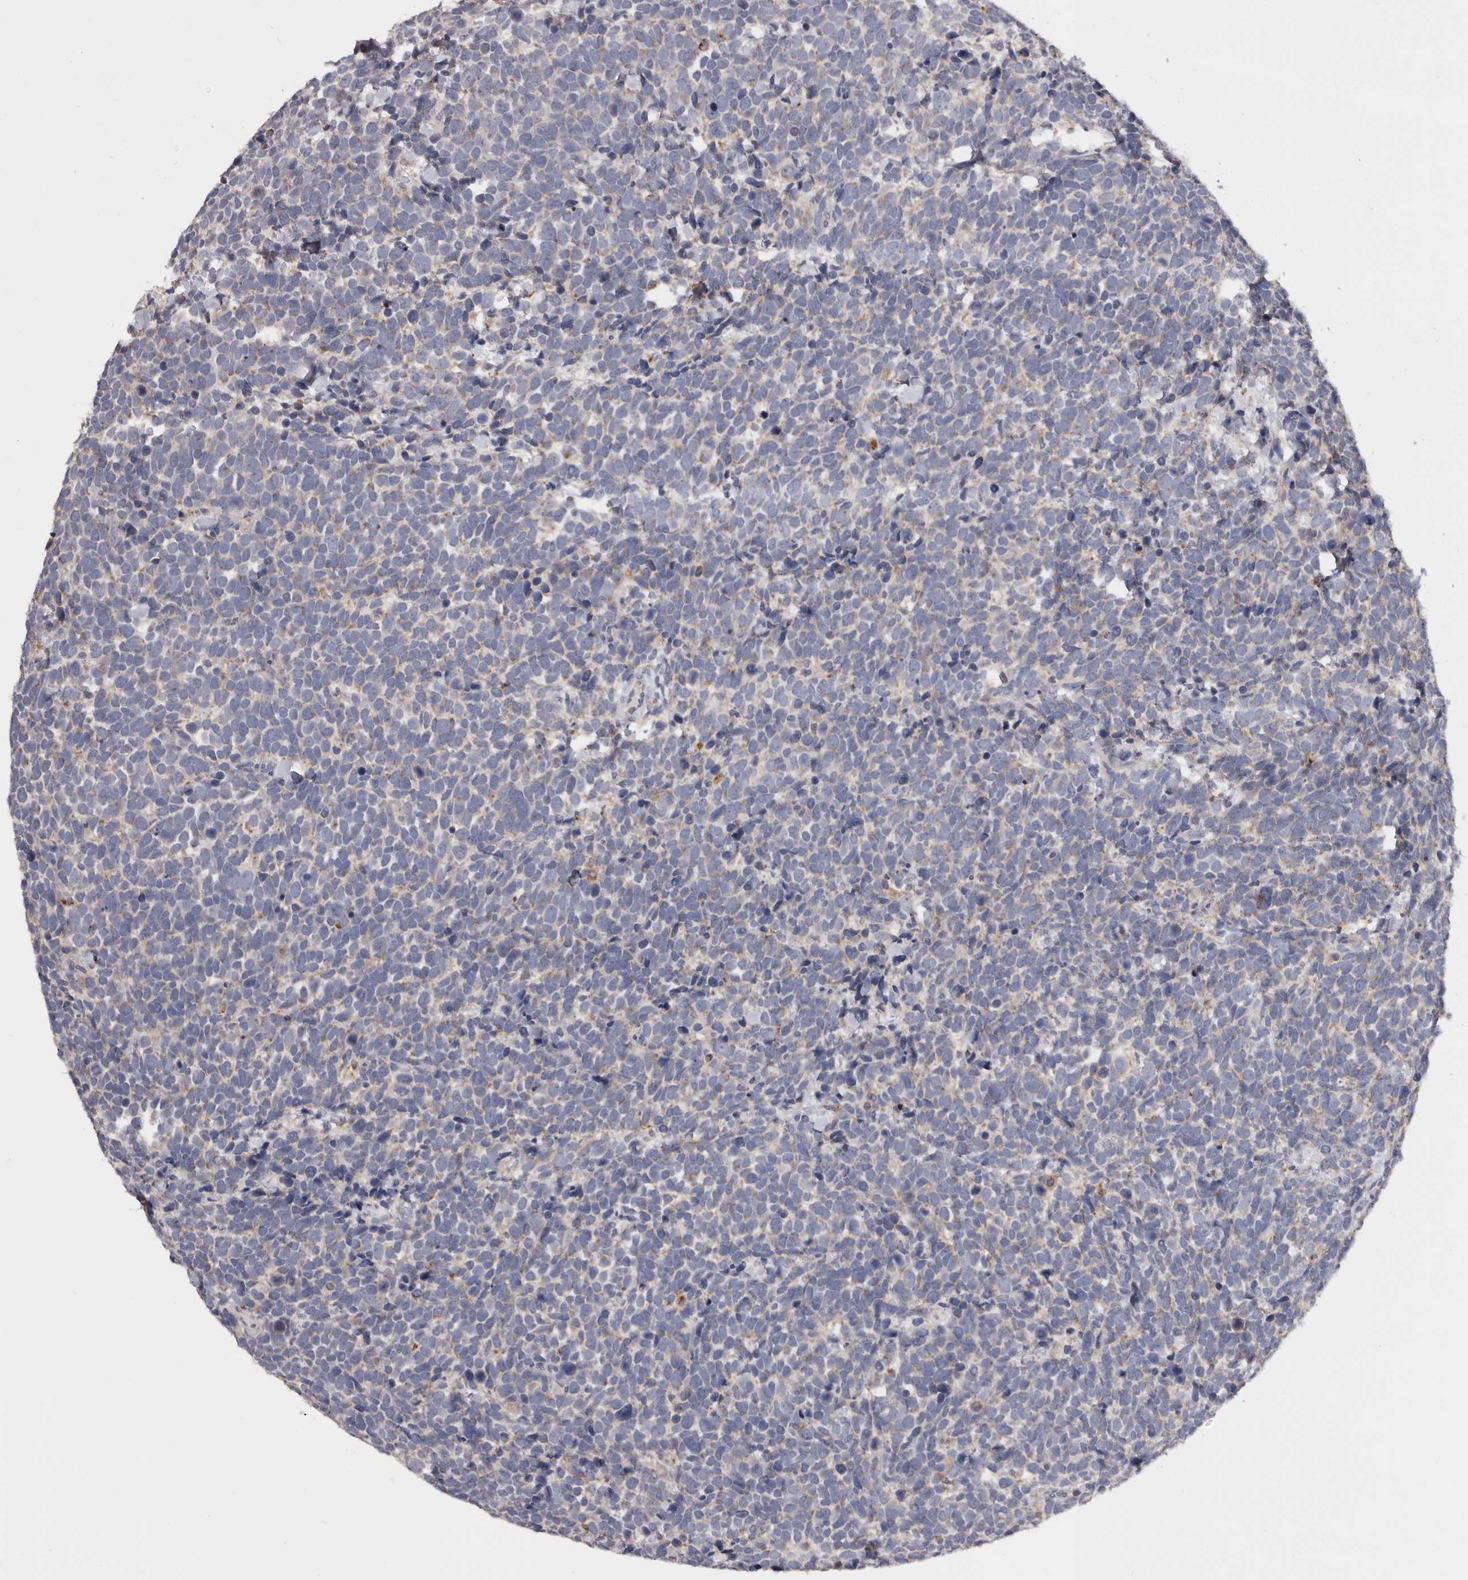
{"staining": {"intensity": "weak", "quantity": "25%-75%", "location": "cytoplasmic/membranous"}, "tissue": "urothelial cancer", "cell_type": "Tumor cells", "image_type": "cancer", "snomed": [{"axis": "morphology", "description": "Urothelial carcinoma, High grade"}, {"axis": "topography", "description": "Urinary bladder"}], "caption": "Weak cytoplasmic/membranous staining is seen in about 25%-75% of tumor cells in urothelial carcinoma (high-grade).", "gene": "DAP", "patient": {"sex": "female", "age": 82}}